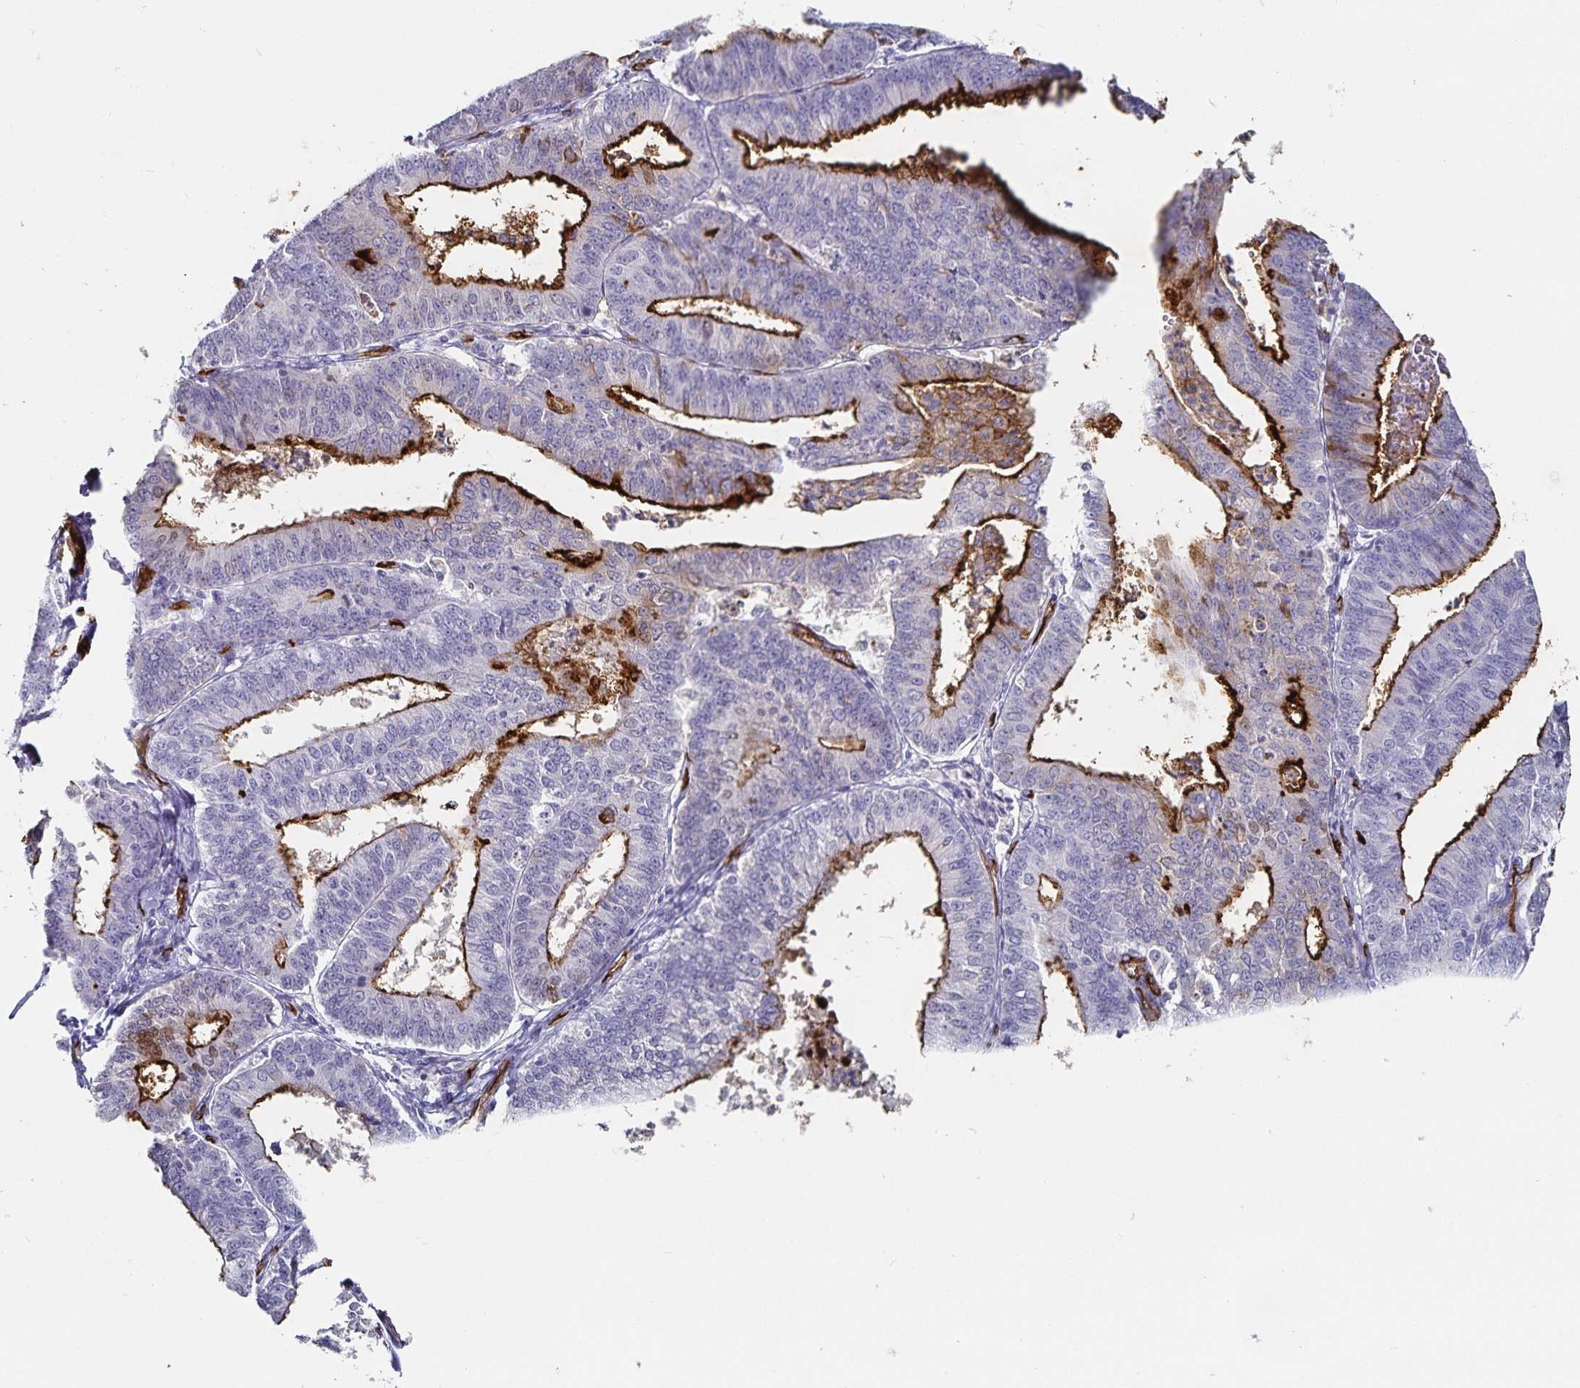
{"staining": {"intensity": "strong", "quantity": "25%-75%", "location": "cytoplasmic/membranous"}, "tissue": "endometrial cancer", "cell_type": "Tumor cells", "image_type": "cancer", "snomed": [{"axis": "morphology", "description": "Adenocarcinoma, NOS"}, {"axis": "topography", "description": "Endometrium"}], "caption": "Brown immunohistochemical staining in endometrial cancer (adenocarcinoma) shows strong cytoplasmic/membranous staining in approximately 25%-75% of tumor cells.", "gene": "PODXL", "patient": {"sex": "female", "age": 73}}